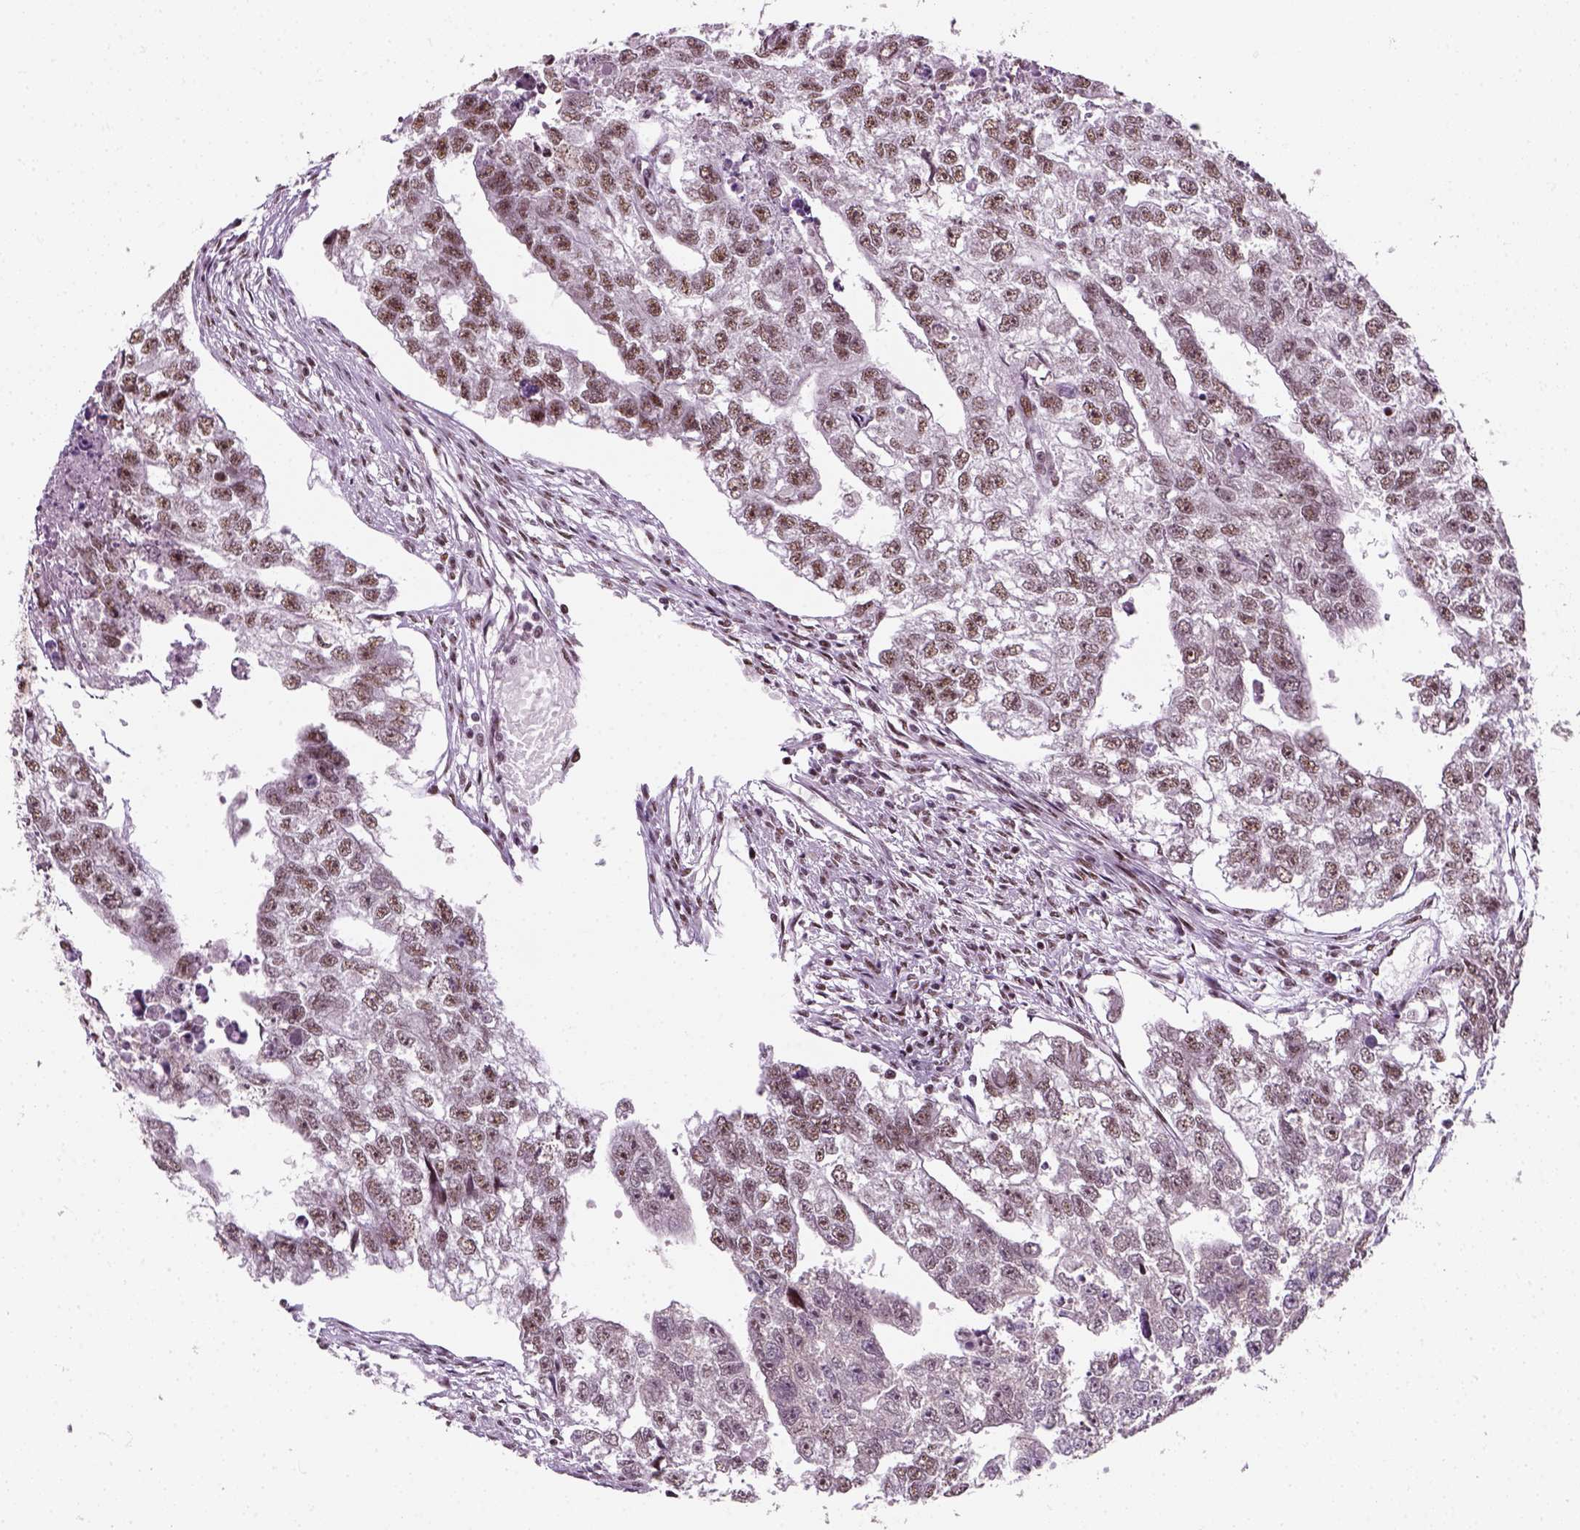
{"staining": {"intensity": "weak", "quantity": ">75%", "location": "nuclear"}, "tissue": "testis cancer", "cell_type": "Tumor cells", "image_type": "cancer", "snomed": [{"axis": "morphology", "description": "Carcinoma, Embryonal, NOS"}, {"axis": "morphology", "description": "Teratoma, malignant, NOS"}, {"axis": "topography", "description": "Testis"}], "caption": "Testis cancer stained with a protein marker exhibits weak staining in tumor cells.", "gene": "GTF2F1", "patient": {"sex": "male", "age": 44}}